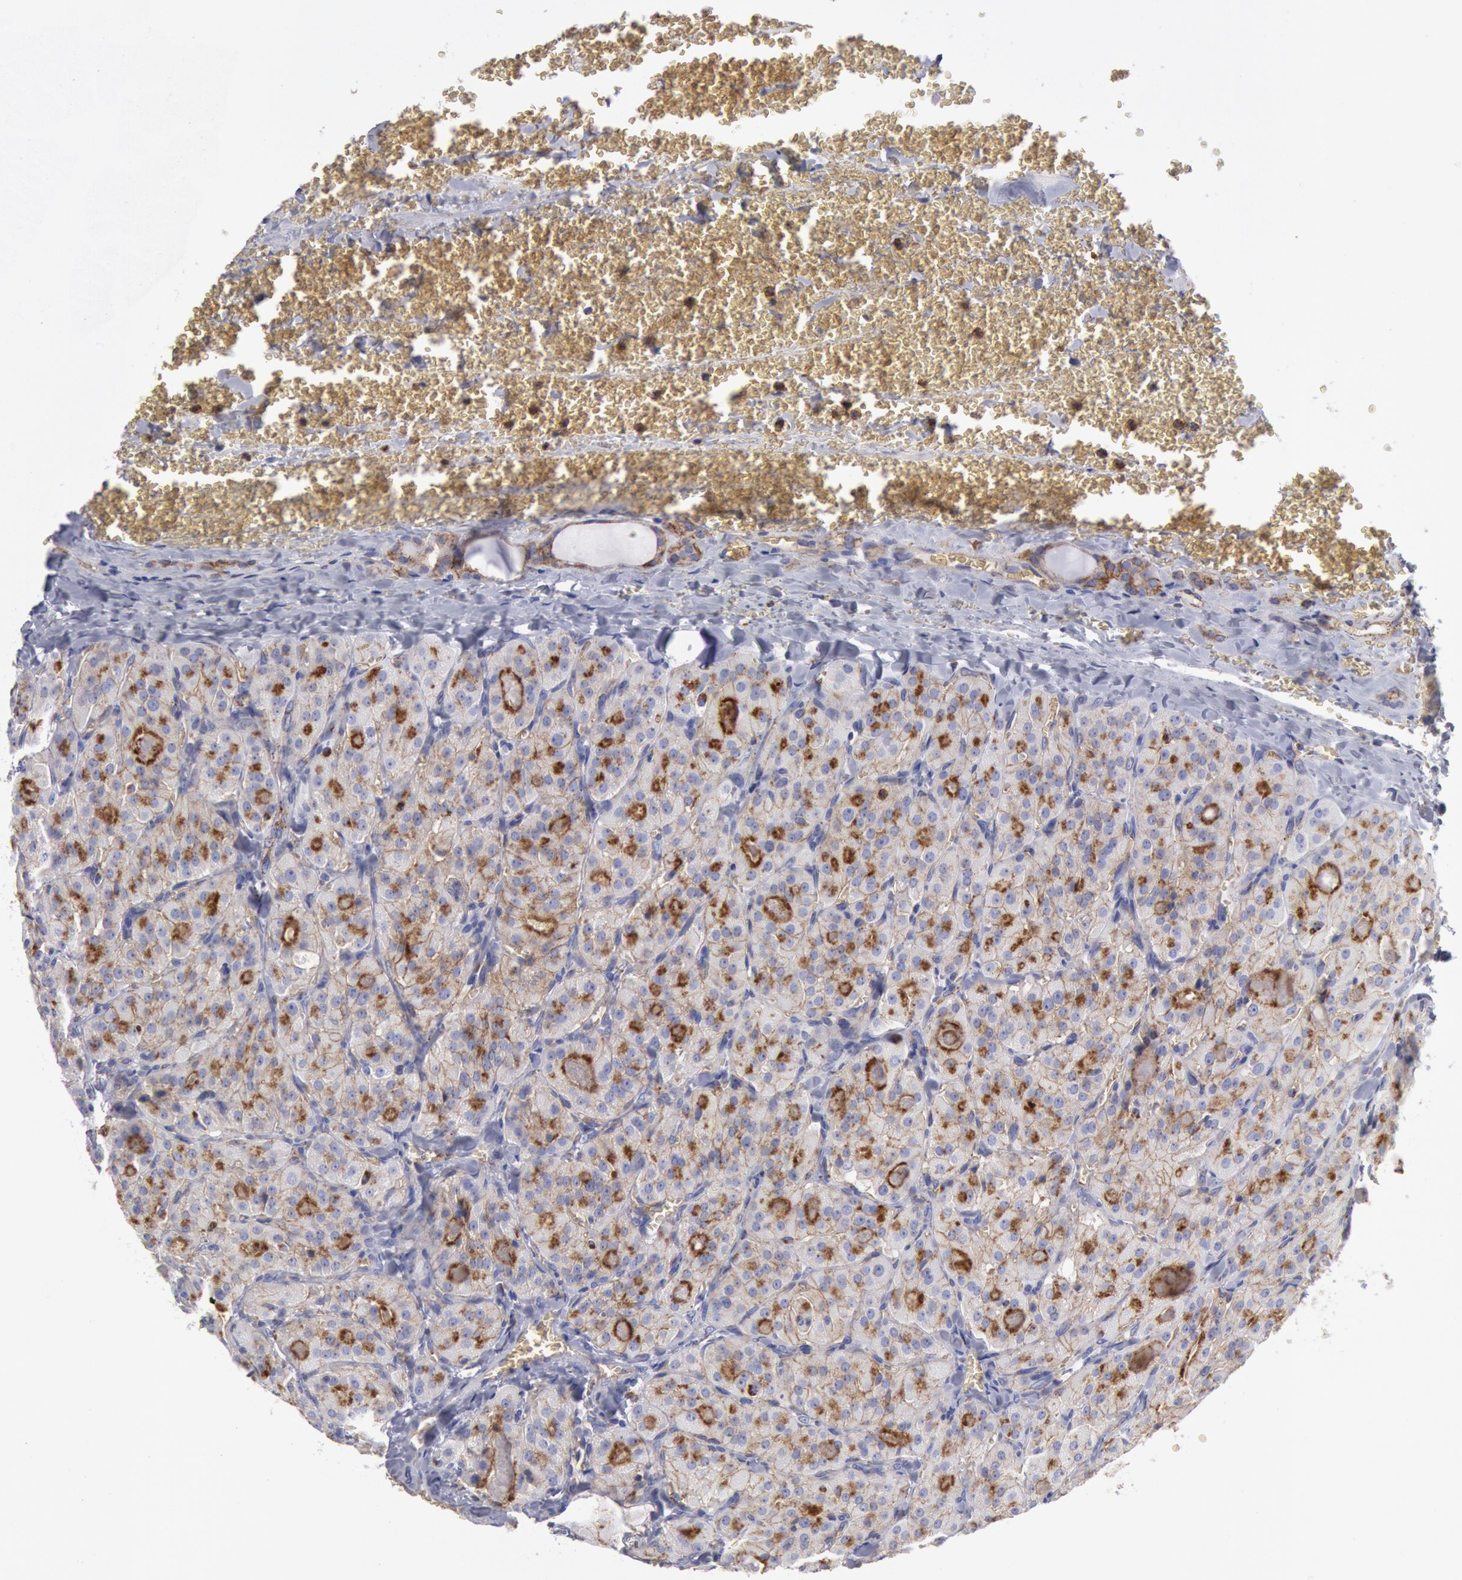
{"staining": {"intensity": "weak", "quantity": ">75%", "location": "cytoplasmic/membranous"}, "tissue": "thyroid cancer", "cell_type": "Tumor cells", "image_type": "cancer", "snomed": [{"axis": "morphology", "description": "Carcinoma, NOS"}, {"axis": "topography", "description": "Thyroid gland"}], "caption": "Protein staining exhibits weak cytoplasmic/membranous staining in about >75% of tumor cells in thyroid cancer.", "gene": "FLOT1", "patient": {"sex": "male", "age": 76}}